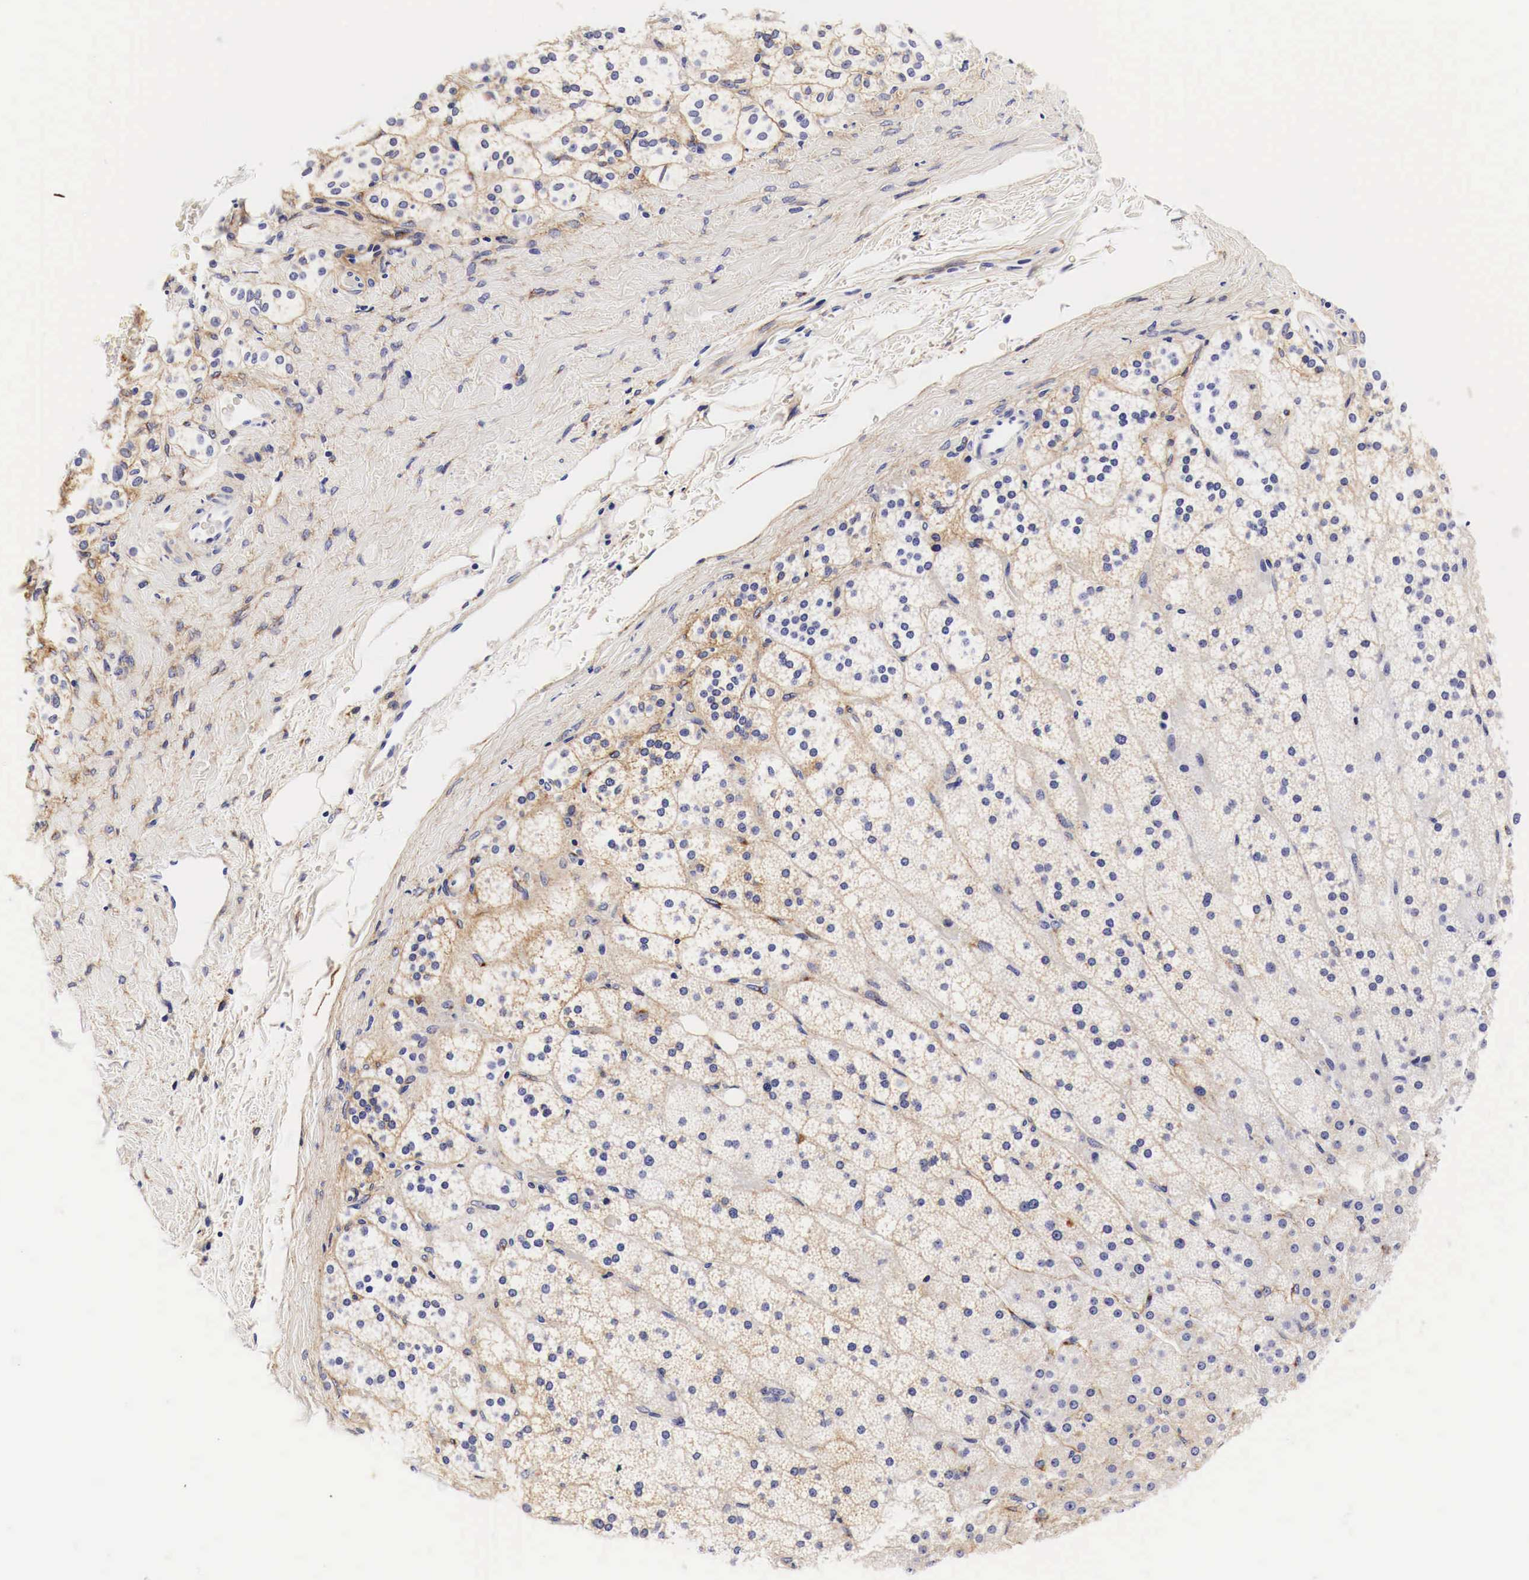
{"staining": {"intensity": "moderate", "quantity": ">75%", "location": "cytoplasmic/membranous"}, "tissue": "adrenal gland", "cell_type": "Glandular cells", "image_type": "normal", "snomed": [{"axis": "morphology", "description": "Normal tissue, NOS"}, {"axis": "topography", "description": "Adrenal gland"}], "caption": "IHC histopathology image of unremarkable human adrenal gland stained for a protein (brown), which demonstrates medium levels of moderate cytoplasmic/membranous expression in approximately >75% of glandular cells.", "gene": "EGFR", "patient": {"sex": "male", "age": 53}}